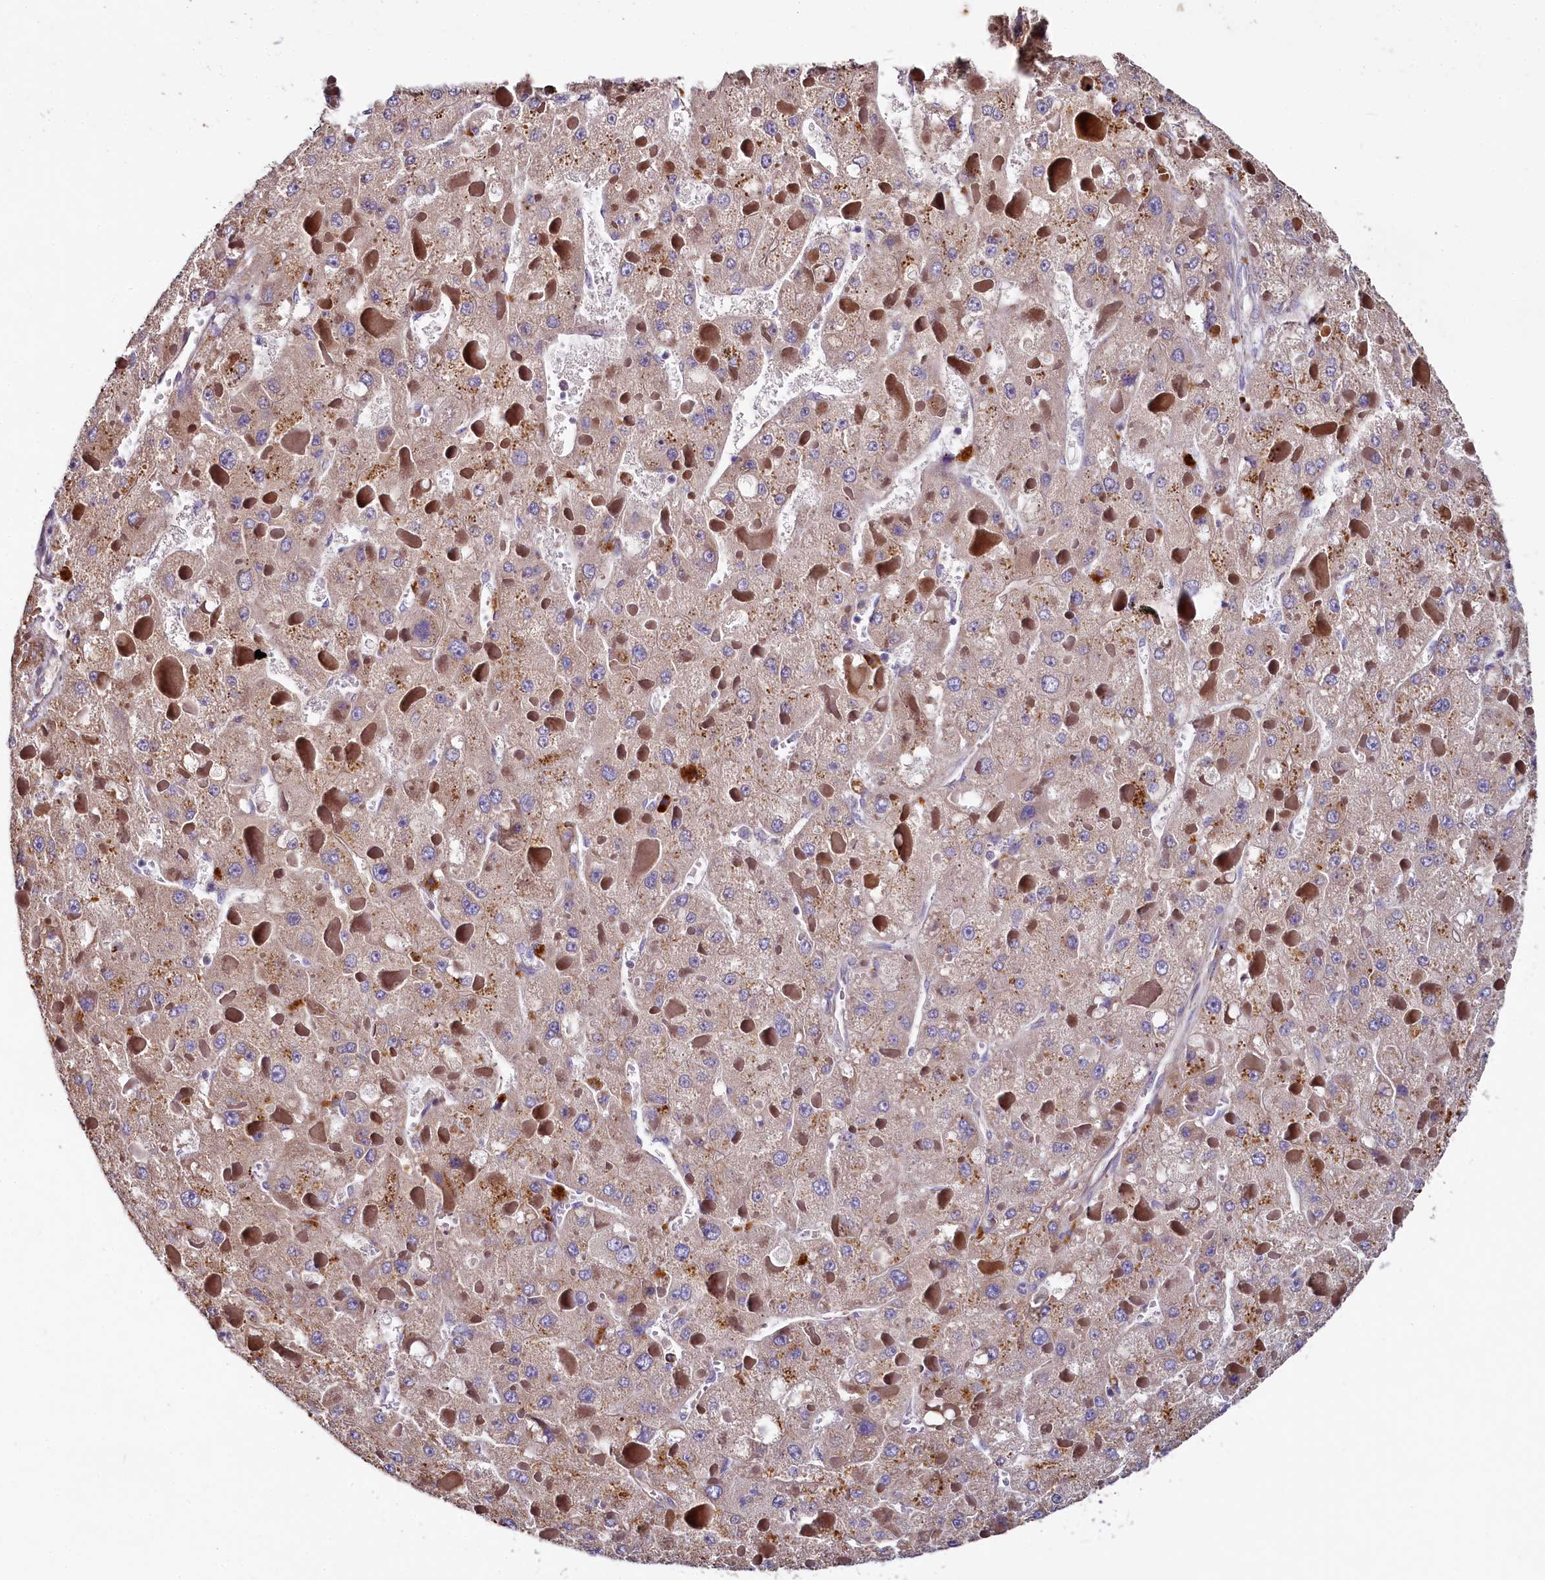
{"staining": {"intensity": "moderate", "quantity": ">75%", "location": "cytoplasmic/membranous"}, "tissue": "liver cancer", "cell_type": "Tumor cells", "image_type": "cancer", "snomed": [{"axis": "morphology", "description": "Carcinoma, Hepatocellular, NOS"}, {"axis": "topography", "description": "Liver"}], "caption": "A medium amount of moderate cytoplasmic/membranous positivity is appreciated in approximately >75% of tumor cells in hepatocellular carcinoma (liver) tissue.", "gene": "SPRYD3", "patient": {"sex": "female", "age": 73}}